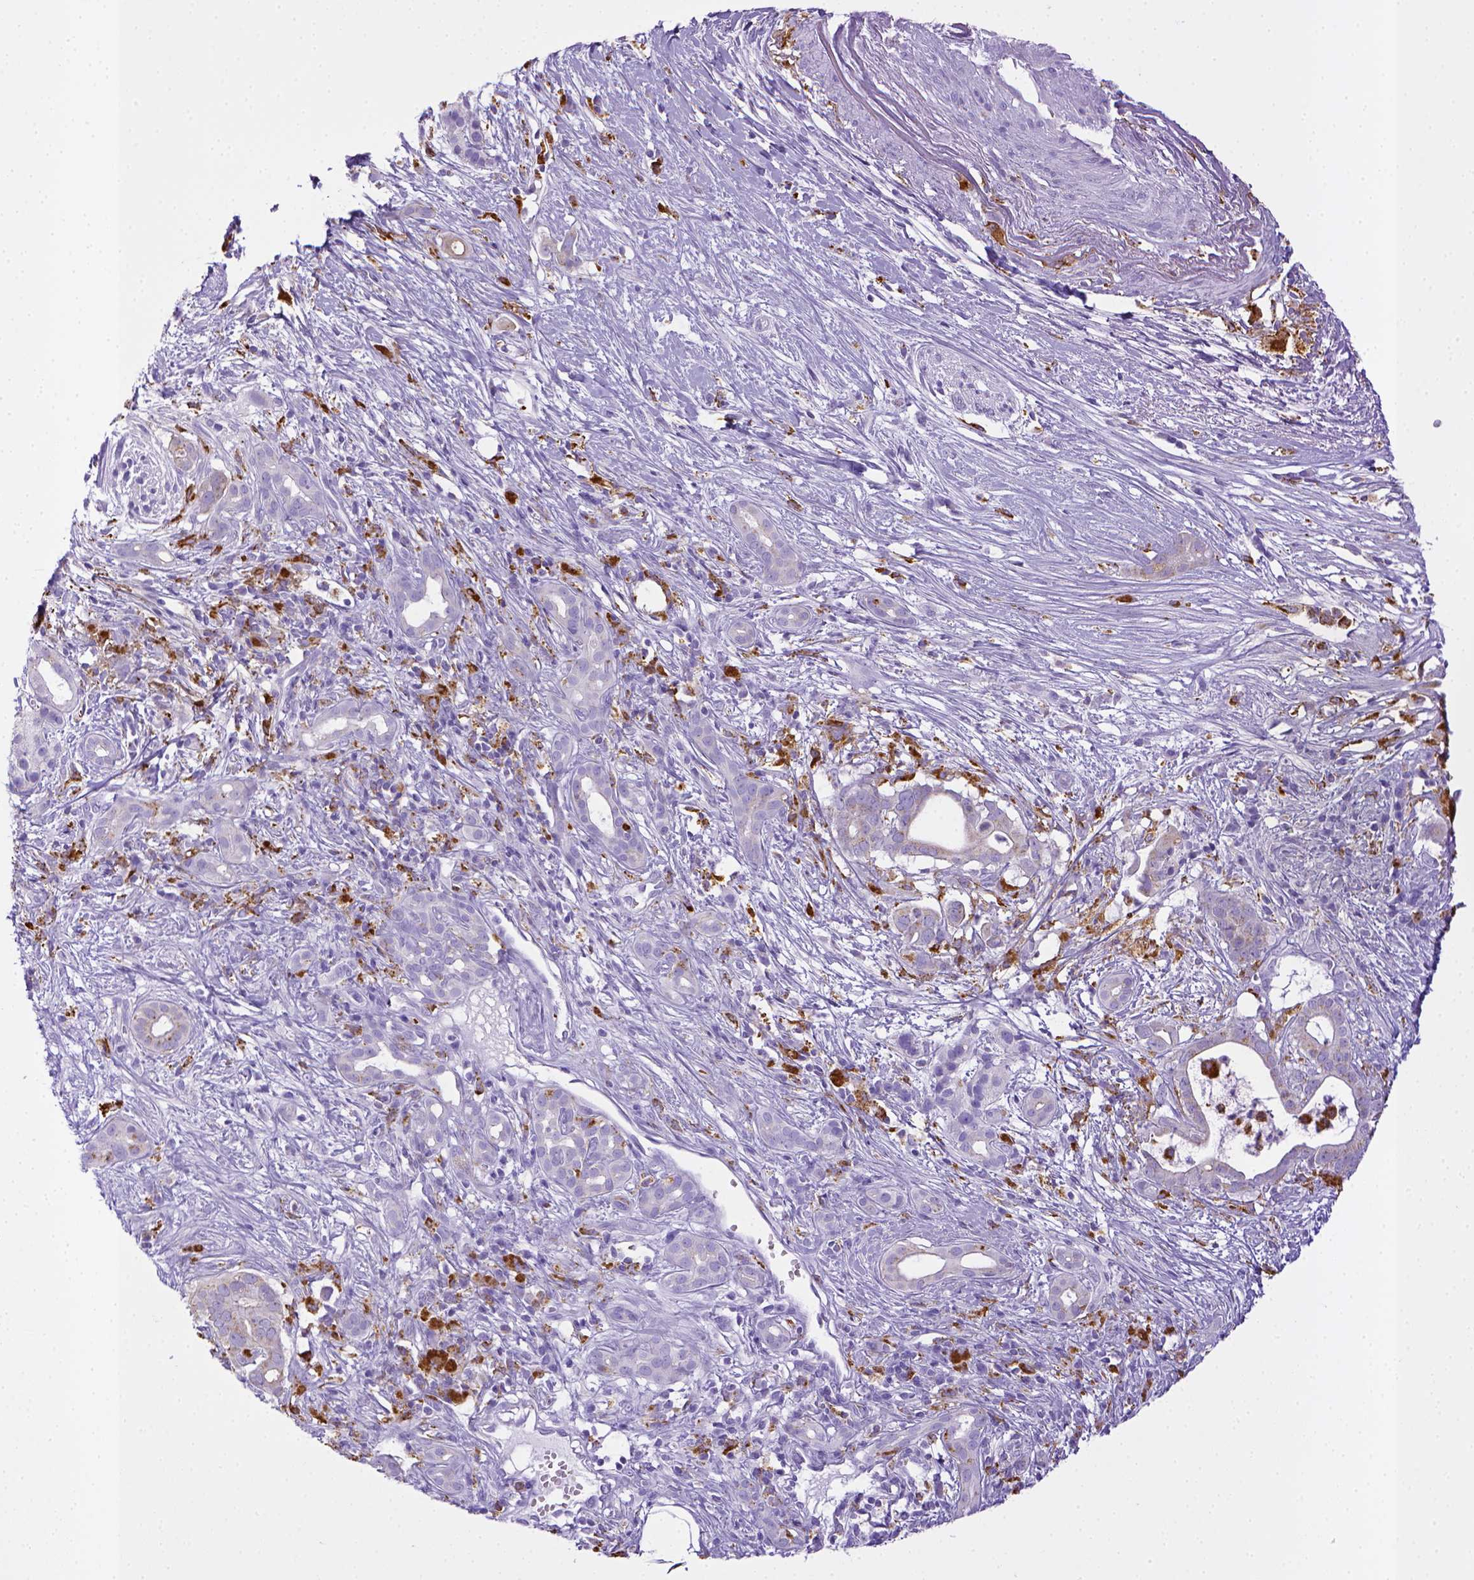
{"staining": {"intensity": "negative", "quantity": "none", "location": "none"}, "tissue": "pancreatic cancer", "cell_type": "Tumor cells", "image_type": "cancer", "snomed": [{"axis": "morphology", "description": "Adenocarcinoma, NOS"}, {"axis": "topography", "description": "Pancreas"}], "caption": "Image shows no protein positivity in tumor cells of pancreatic adenocarcinoma tissue. (DAB (3,3'-diaminobenzidine) immunohistochemistry (IHC) with hematoxylin counter stain).", "gene": "CD68", "patient": {"sex": "male", "age": 61}}